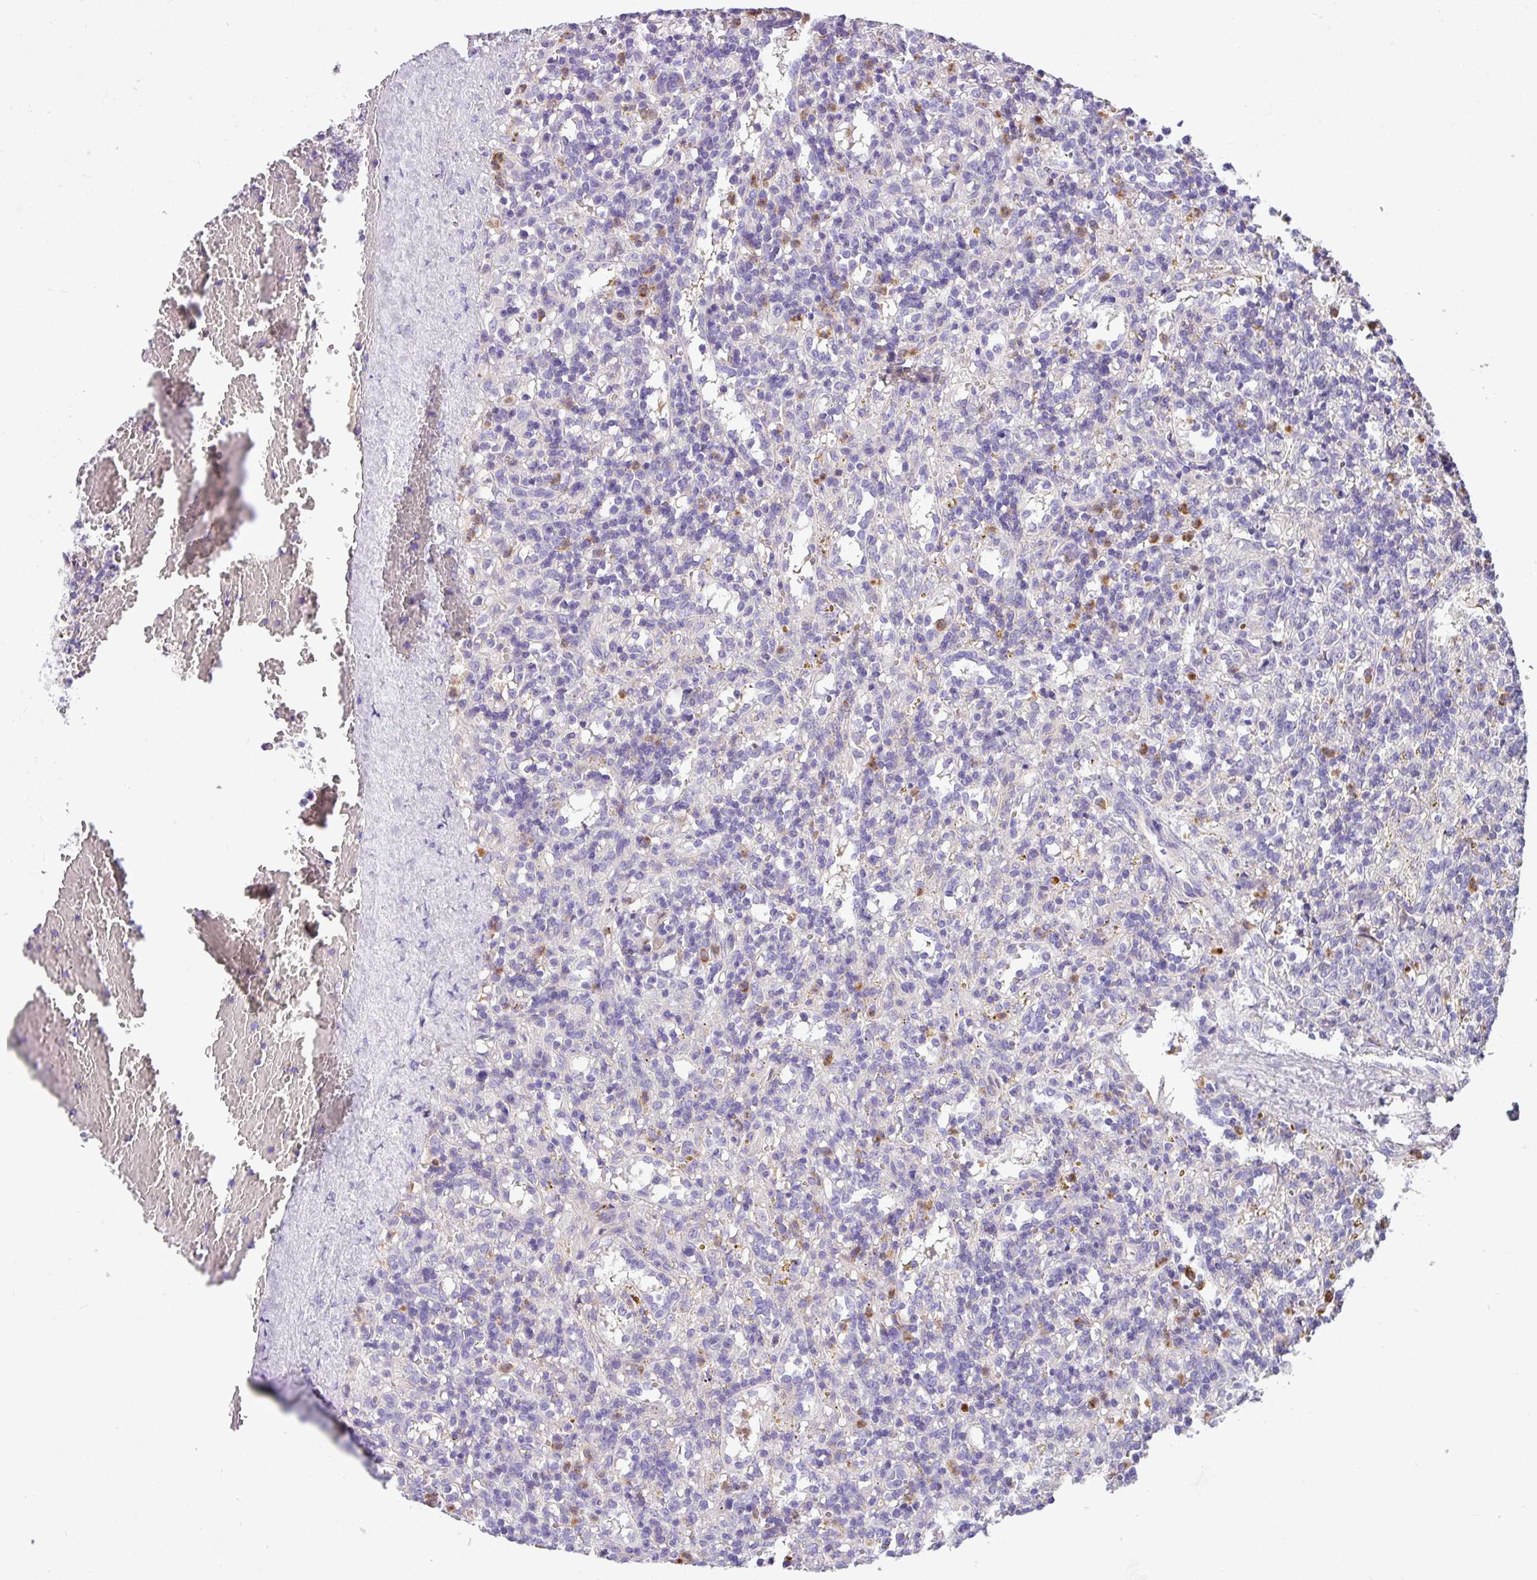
{"staining": {"intensity": "negative", "quantity": "none", "location": "none"}, "tissue": "lymphoma", "cell_type": "Tumor cells", "image_type": "cancer", "snomed": [{"axis": "morphology", "description": "Malignant lymphoma, non-Hodgkin's type, Low grade"}, {"axis": "topography", "description": "Spleen"}], "caption": "Tumor cells are negative for brown protein staining in lymphoma.", "gene": "CRISP3", "patient": {"sex": "male", "age": 67}}